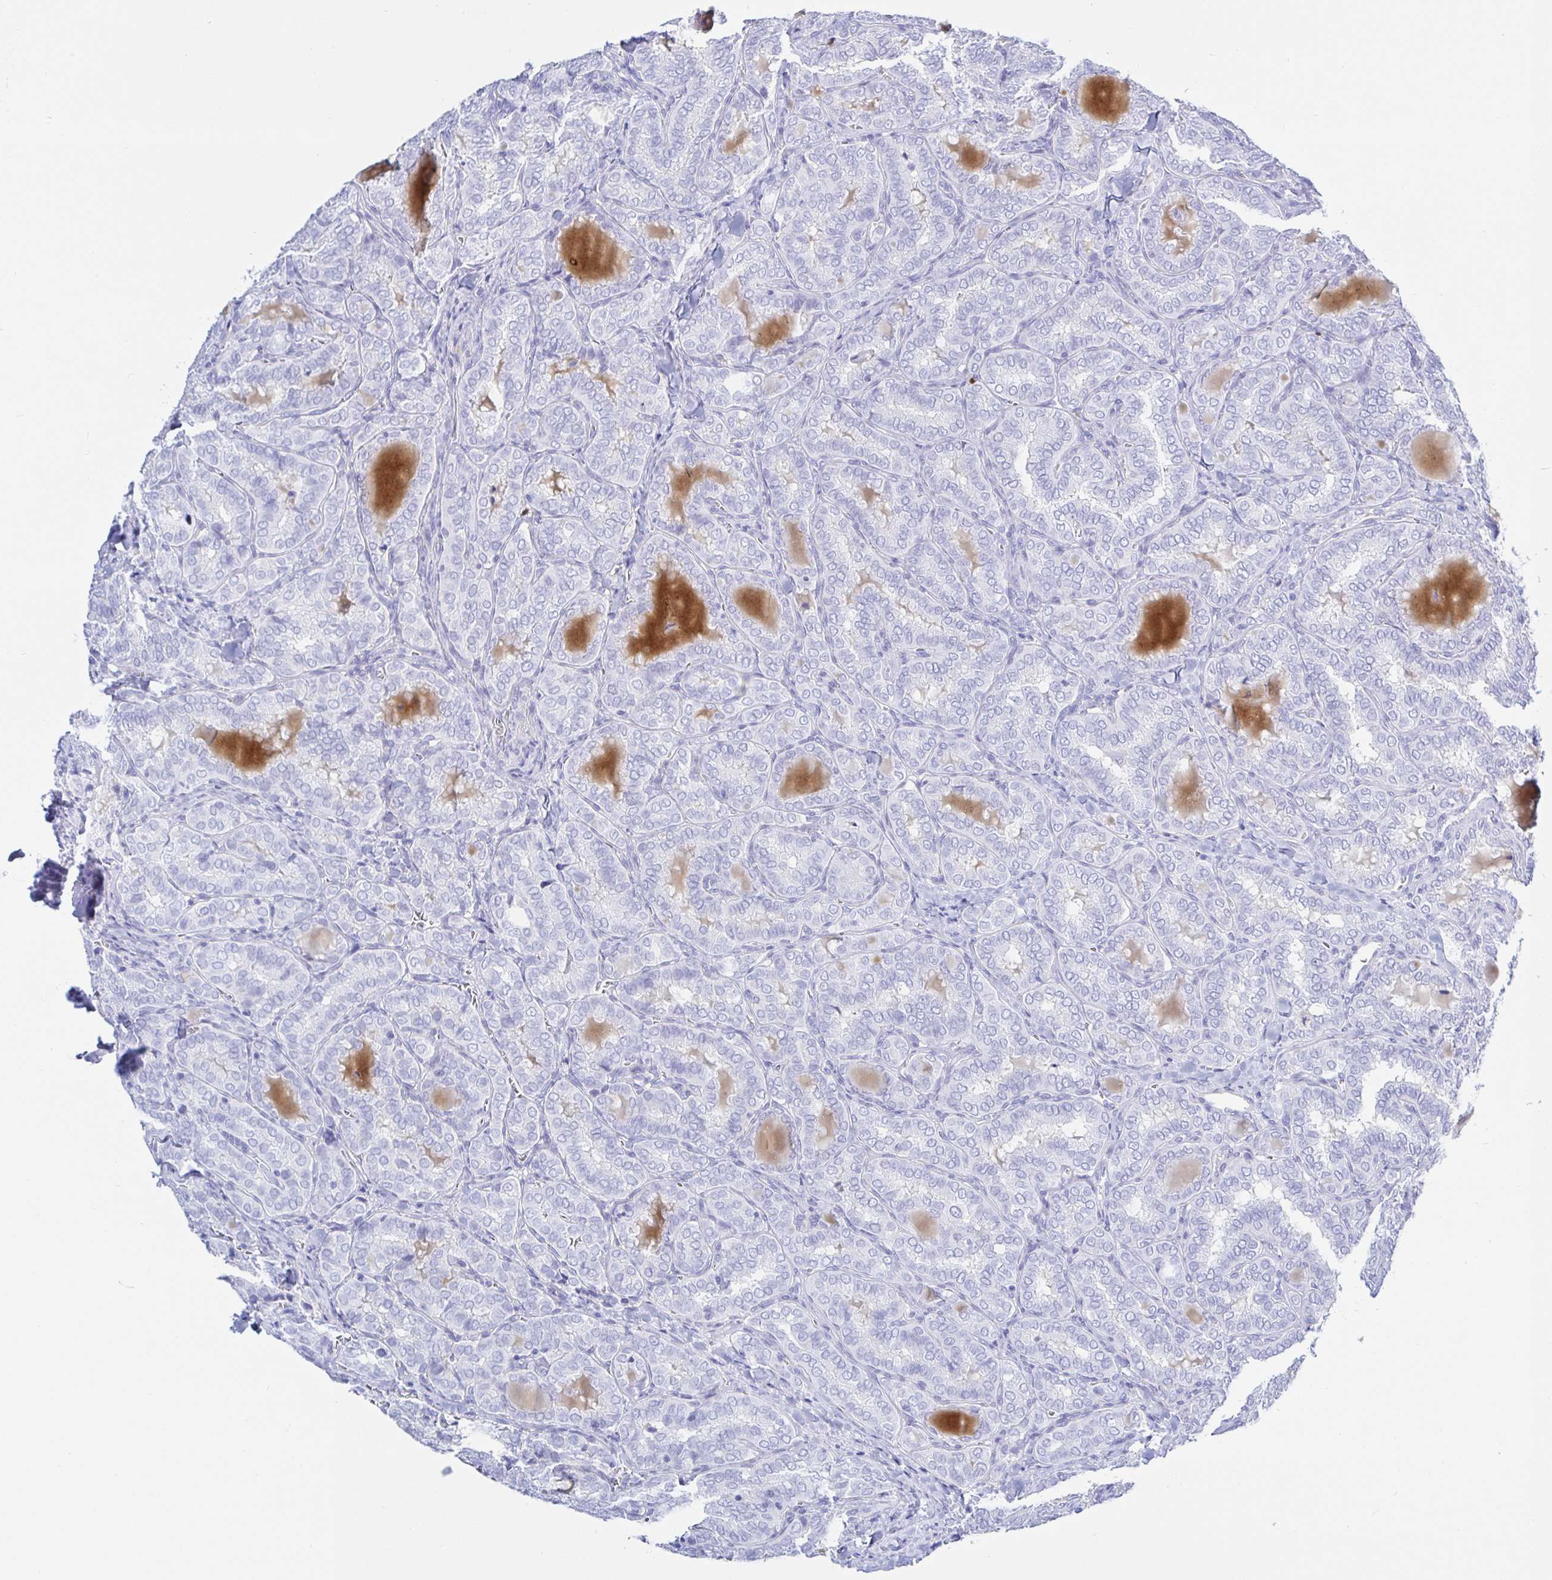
{"staining": {"intensity": "negative", "quantity": "none", "location": "none"}, "tissue": "thyroid cancer", "cell_type": "Tumor cells", "image_type": "cancer", "snomed": [{"axis": "morphology", "description": "Papillary adenocarcinoma, NOS"}, {"axis": "topography", "description": "Thyroid gland"}], "caption": "Tumor cells are negative for protein expression in human thyroid cancer. (DAB (3,3'-diaminobenzidine) immunohistochemistry (IHC) visualized using brightfield microscopy, high magnification).", "gene": "KCNH6", "patient": {"sex": "female", "age": 30}}